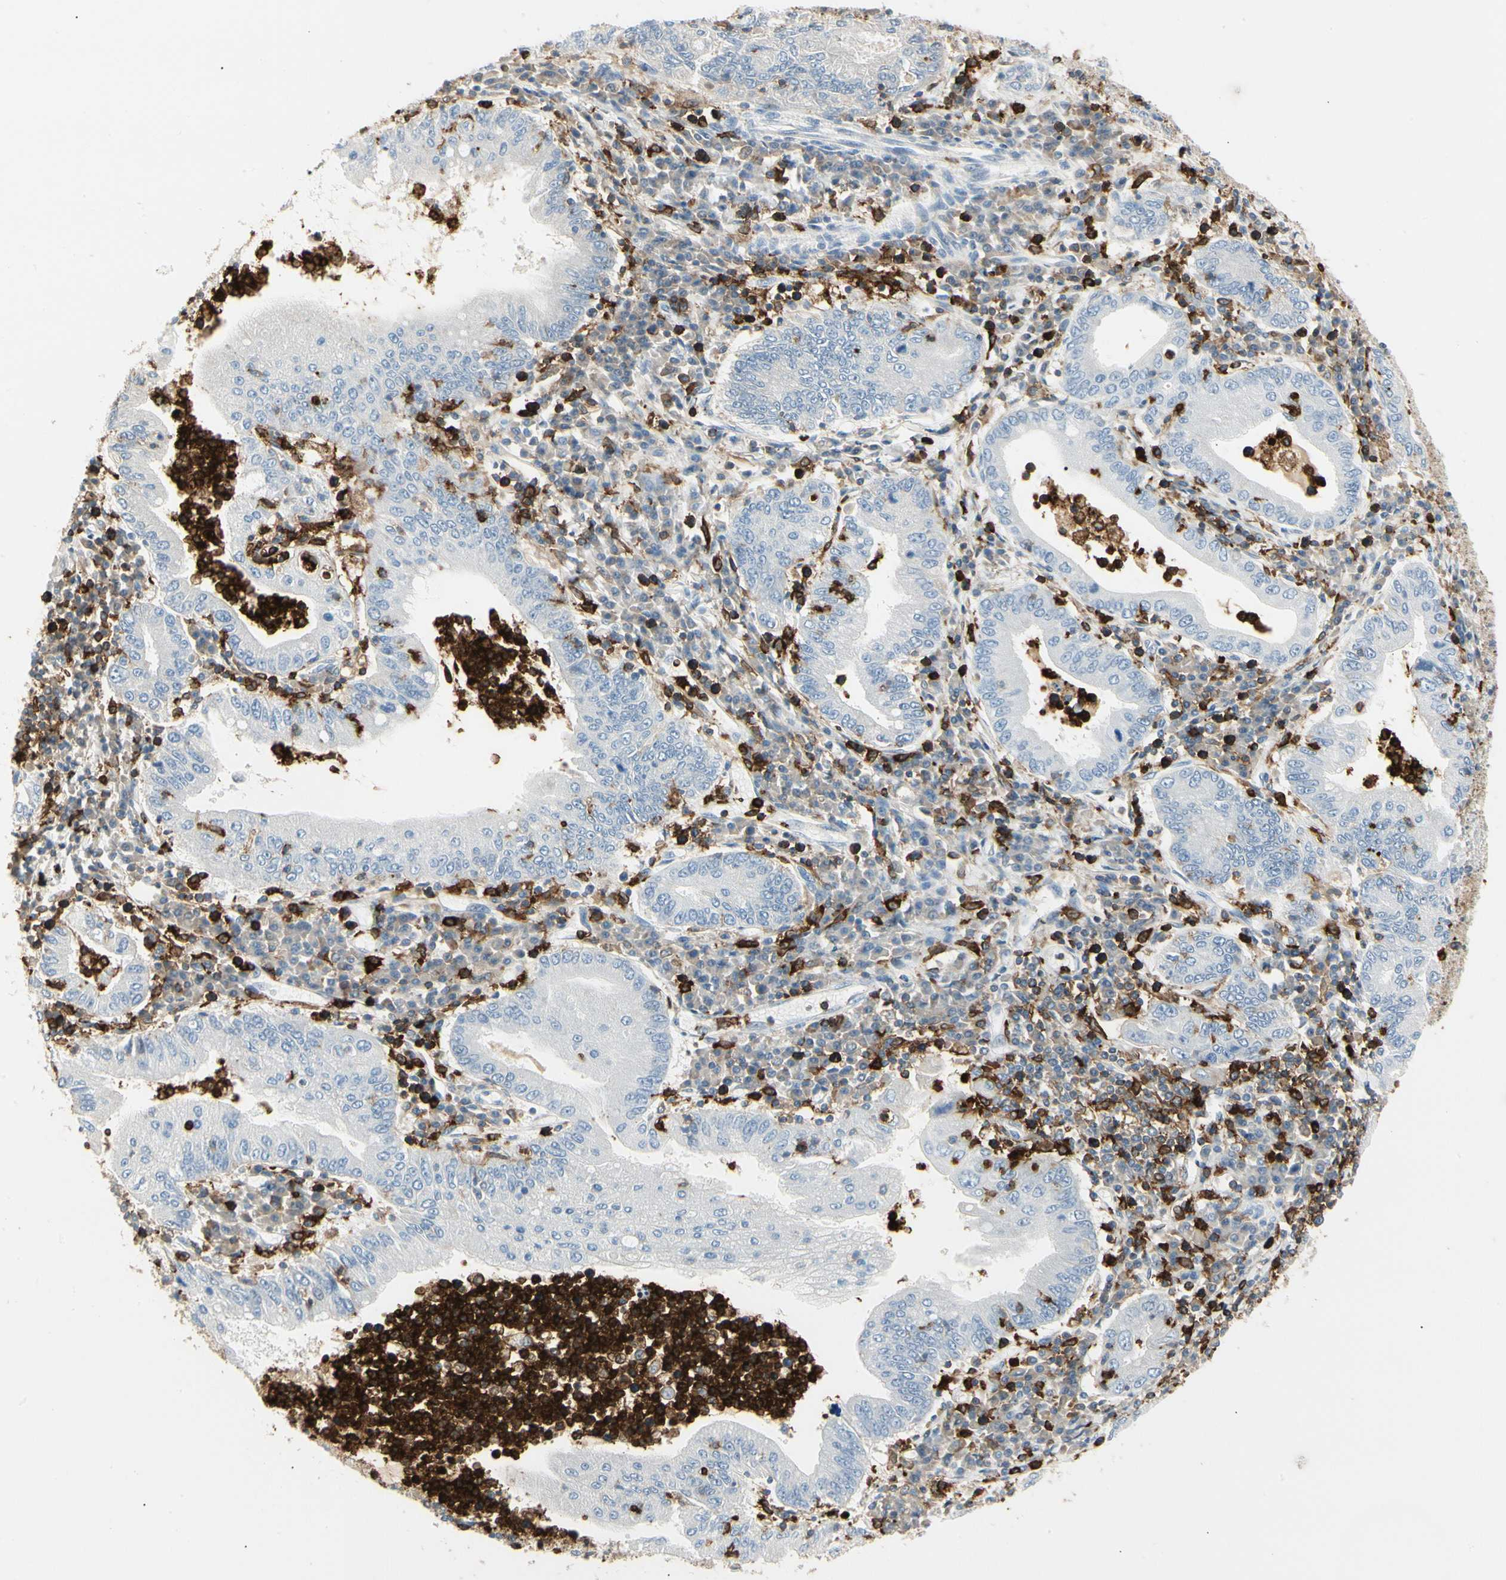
{"staining": {"intensity": "negative", "quantity": "none", "location": "none"}, "tissue": "stomach cancer", "cell_type": "Tumor cells", "image_type": "cancer", "snomed": [{"axis": "morphology", "description": "Normal tissue, NOS"}, {"axis": "morphology", "description": "Adenocarcinoma, NOS"}, {"axis": "topography", "description": "Esophagus"}, {"axis": "topography", "description": "Stomach, upper"}, {"axis": "topography", "description": "Peripheral nerve tissue"}], "caption": "Immunohistochemistry (IHC) photomicrograph of stomach cancer (adenocarcinoma) stained for a protein (brown), which displays no expression in tumor cells.", "gene": "ITGB2", "patient": {"sex": "male", "age": 62}}